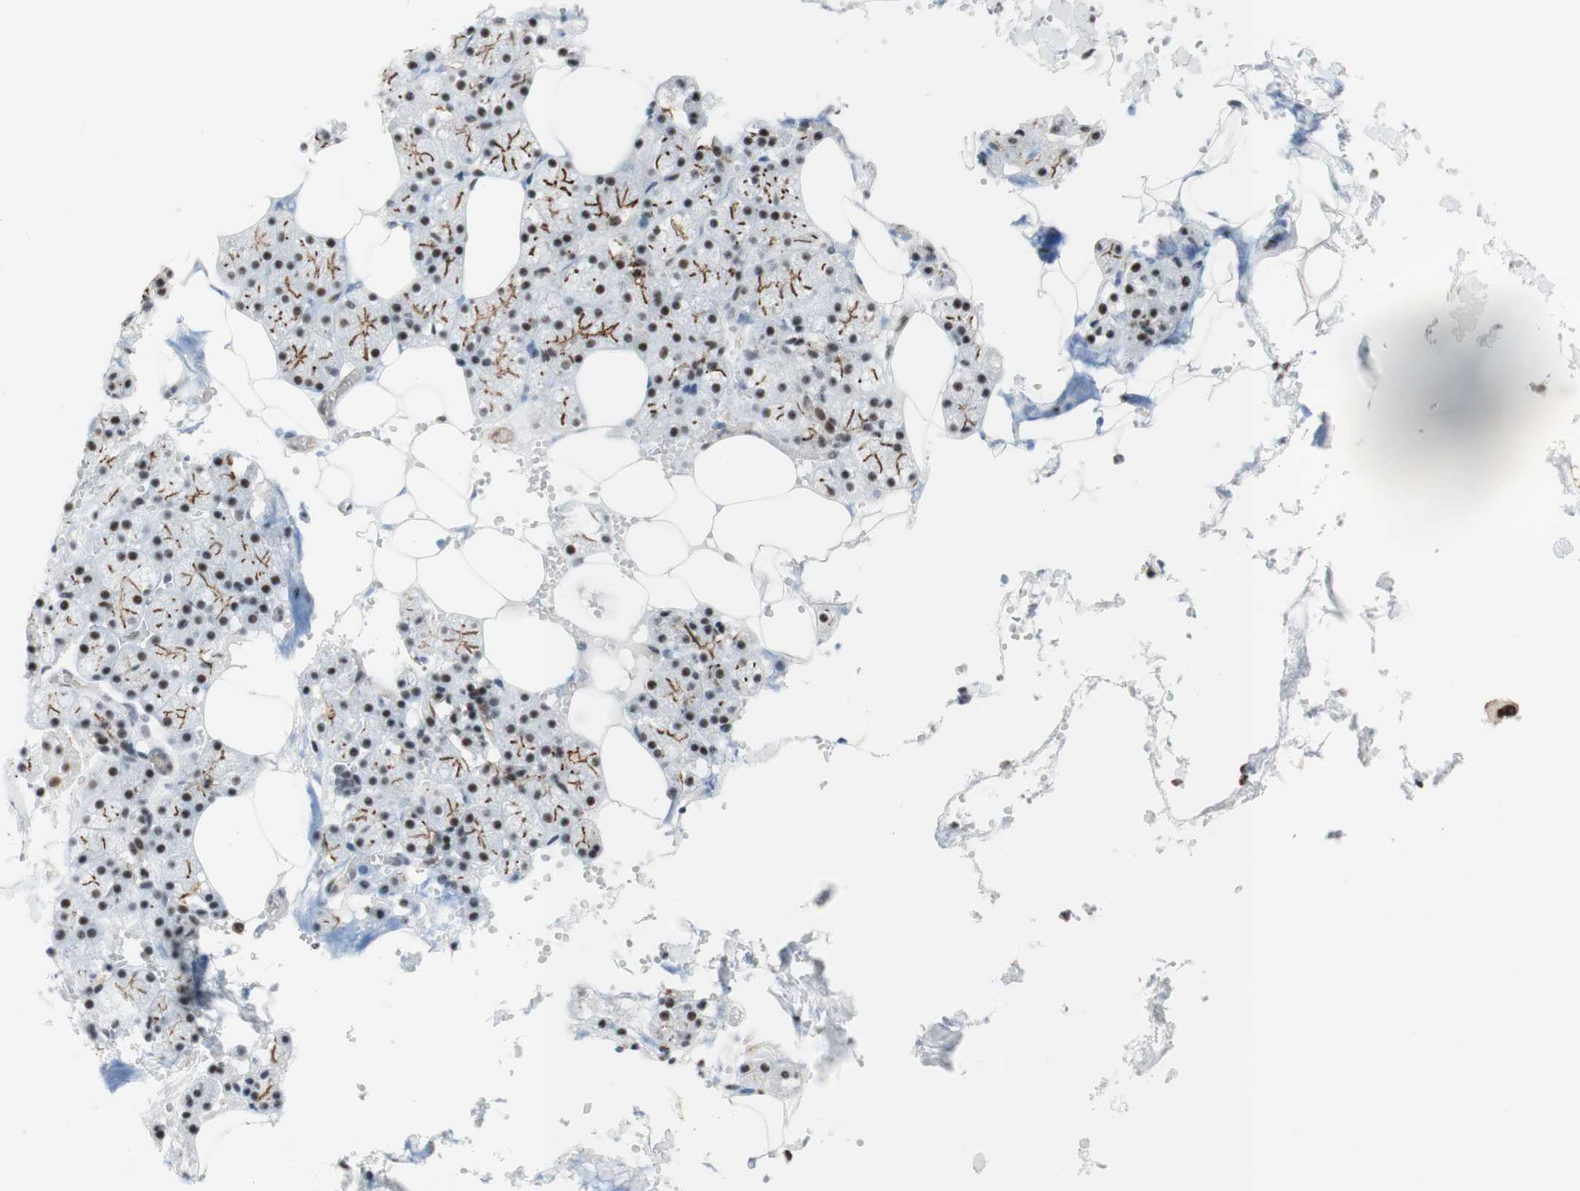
{"staining": {"intensity": "weak", "quantity": "25%-75%", "location": "cytoplasmic/membranous,nuclear"}, "tissue": "salivary gland", "cell_type": "Glandular cells", "image_type": "normal", "snomed": [{"axis": "morphology", "description": "Normal tissue, NOS"}, {"axis": "topography", "description": "Salivary gland"}], "caption": "IHC histopathology image of benign salivary gland: human salivary gland stained using immunohistochemistry (IHC) exhibits low levels of weak protein expression localized specifically in the cytoplasmic/membranous,nuclear of glandular cells, appearing as a cytoplasmic/membranous,nuclear brown color.", "gene": "SAP18", "patient": {"sex": "male", "age": 62}}